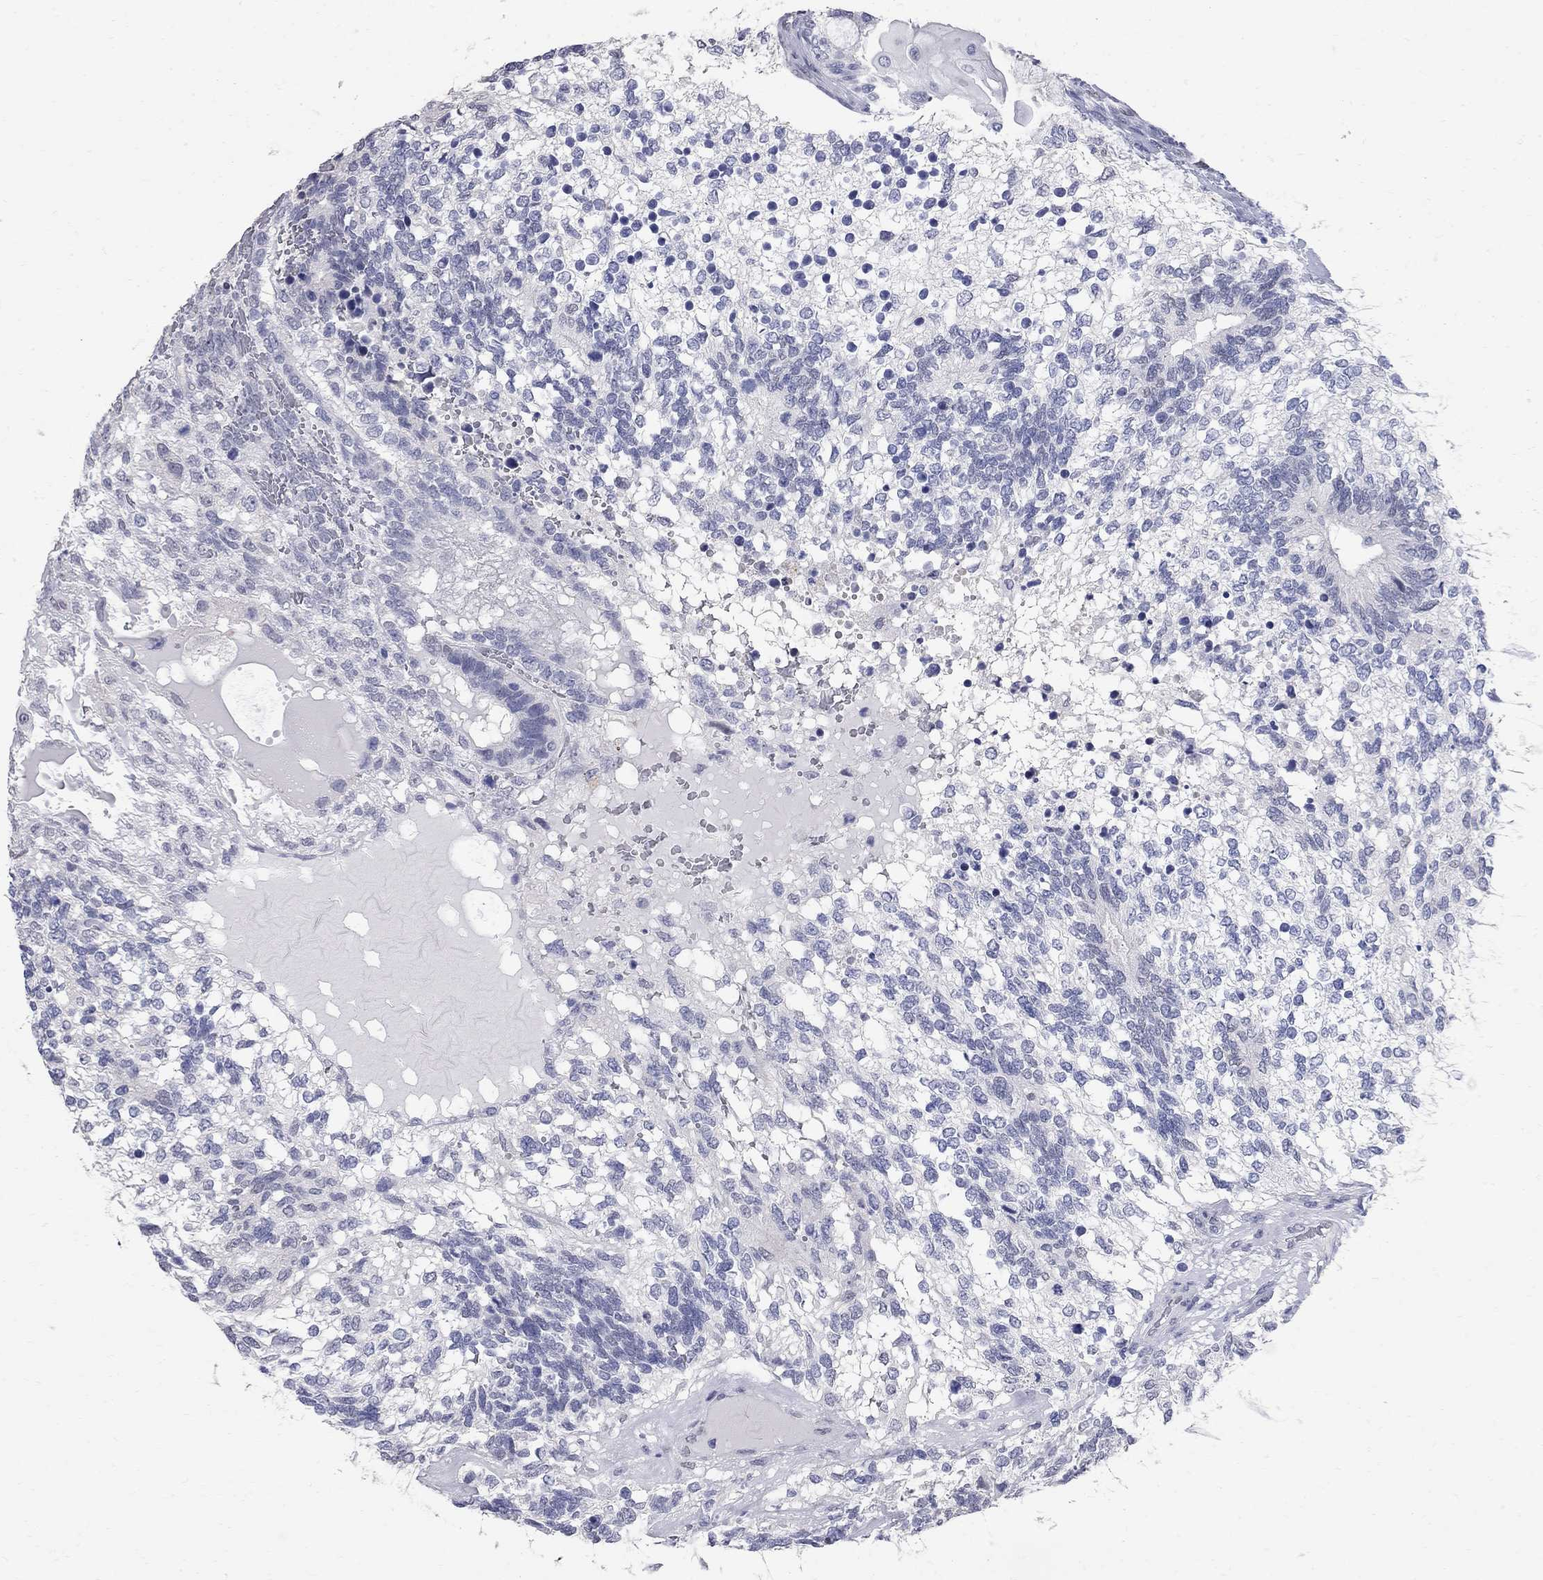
{"staining": {"intensity": "negative", "quantity": "none", "location": "none"}, "tissue": "testis cancer", "cell_type": "Tumor cells", "image_type": "cancer", "snomed": [{"axis": "morphology", "description": "Seminoma, NOS"}, {"axis": "morphology", "description": "Carcinoma, Embryonal, NOS"}, {"axis": "topography", "description": "Testis"}], "caption": "Seminoma (testis) stained for a protein using IHC demonstrates no staining tumor cells.", "gene": "BPIFB1", "patient": {"sex": "male", "age": 41}}